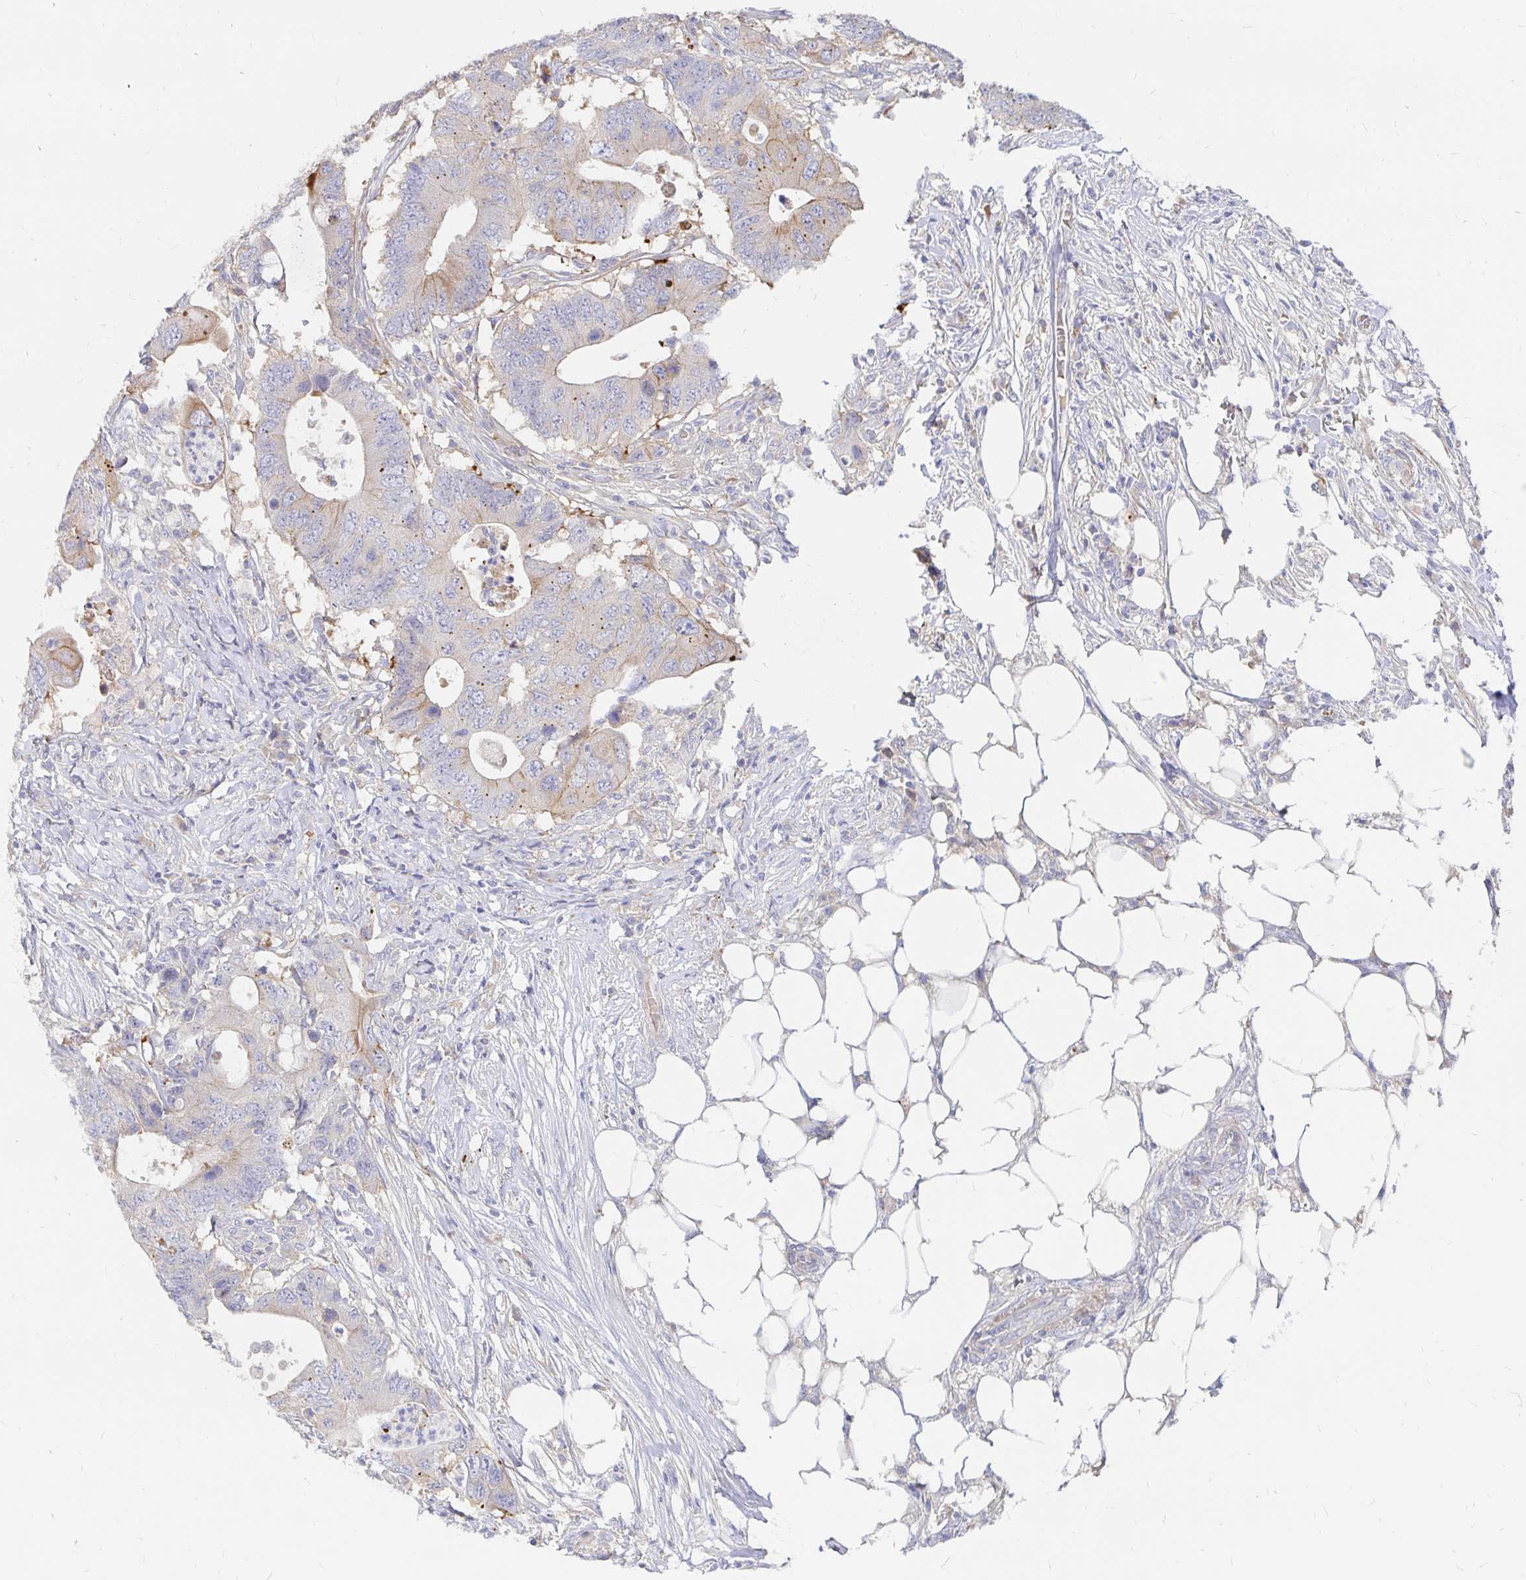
{"staining": {"intensity": "moderate", "quantity": "<25%", "location": "cytoplasmic/membranous"}, "tissue": "colorectal cancer", "cell_type": "Tumor cells", "image_type": "cancer", "snomed": [{"axis": "morphology", "description": "Adenocarcinoma, NOS"}, {"axis": "topography", "description": "Colon"}], "caption": "This histopathology image reveals IHC staining of colorectal adenocarcinoma, with low moderate cytoplasmic/membranous expression in approximately <25% of tumor cells.", "gene": "KCTD19", "patient": {"sex": "male", "age": 71}}